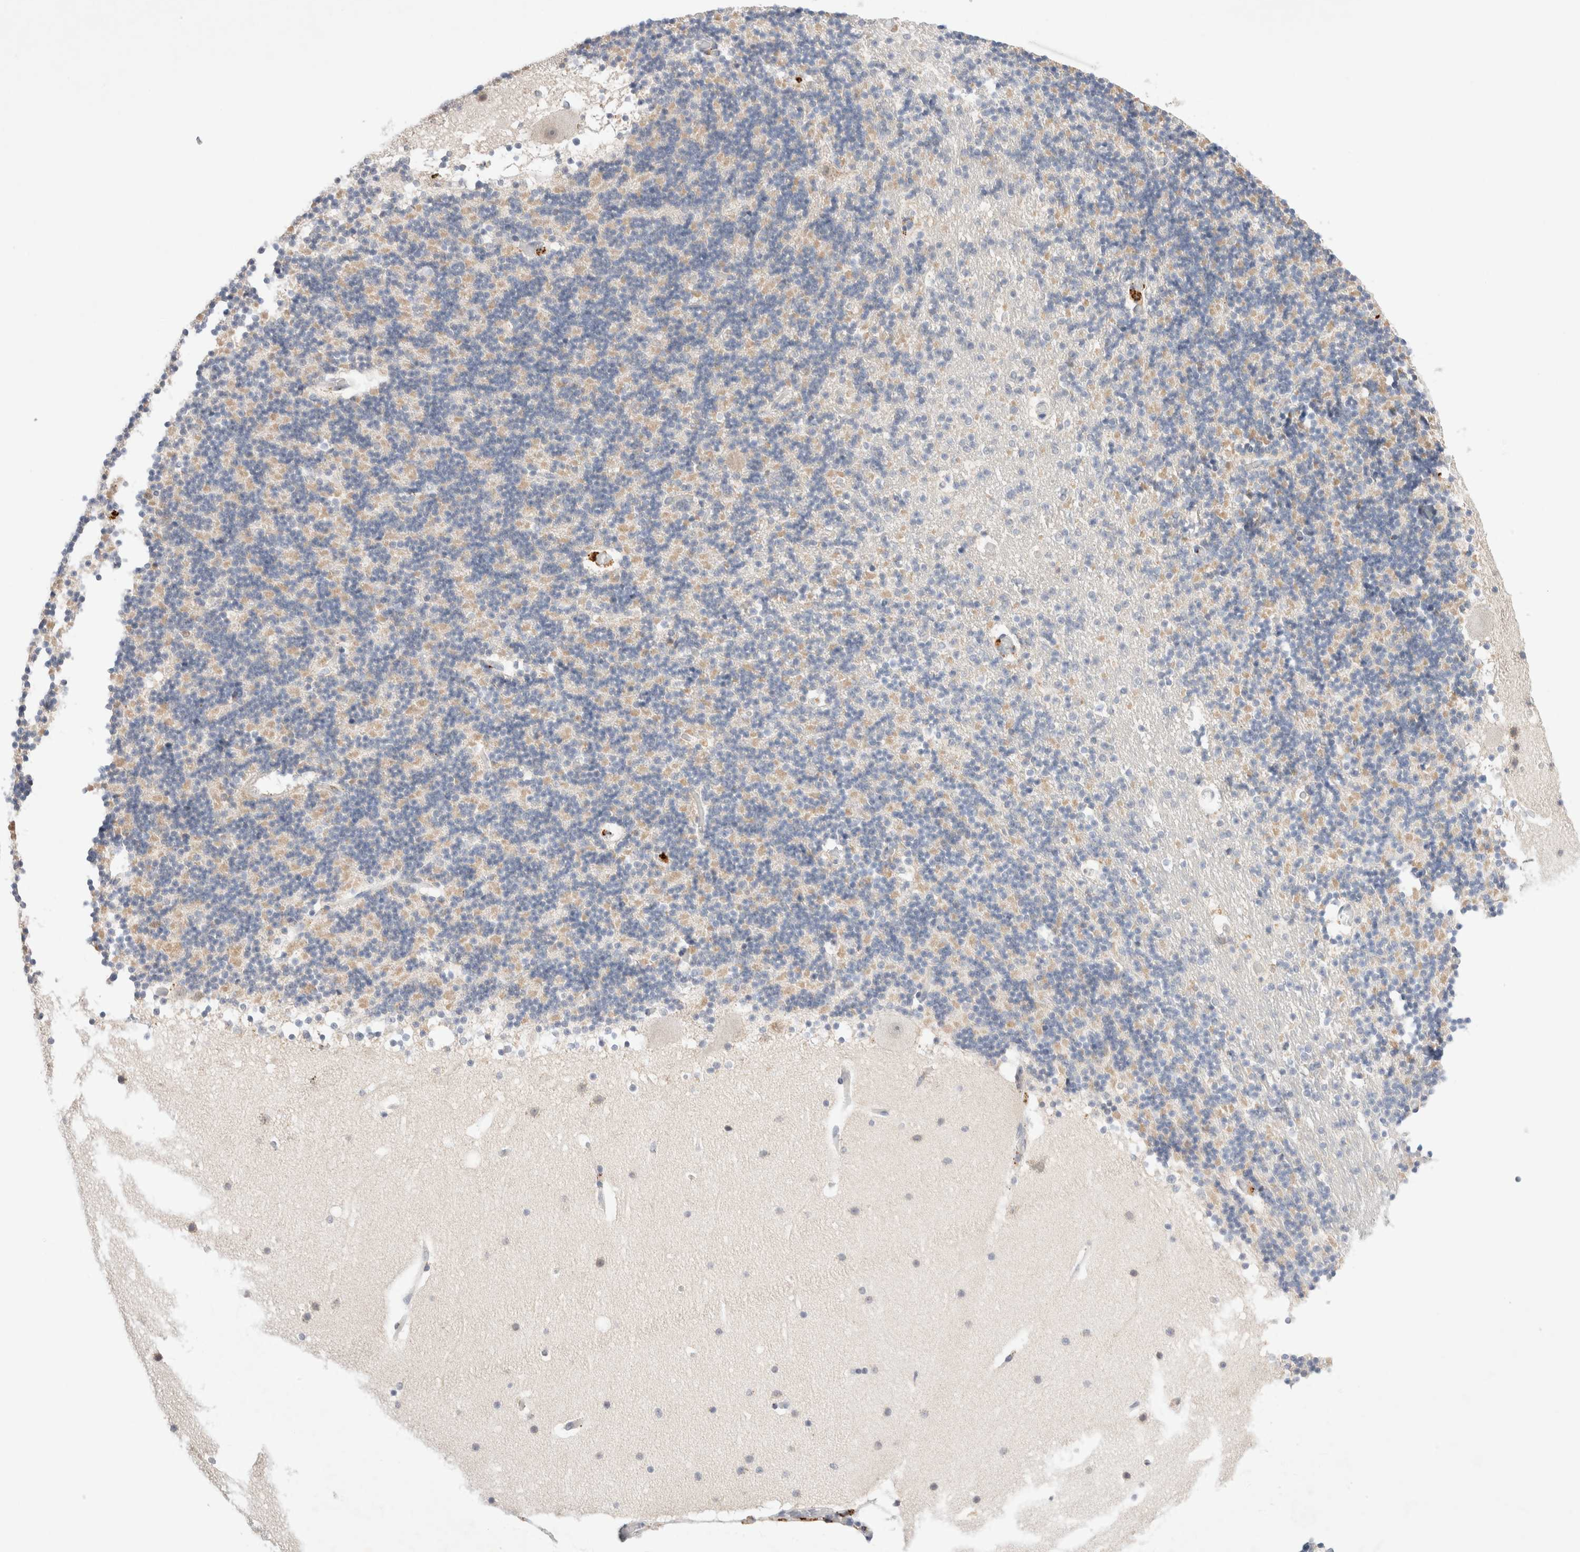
{"staining": {"intensity": "weak", "quantity": "<25%", "location": "cytoplasmic/membranous"}, "tissue": "cerebellum", "cell_type": "Cells in granular layer", "image_type": "normal", "snomed": [{"axis": "morphology", "description": "Normal tissue, NOS"}, {"axis": "topography", "description": "Cerebellum"}], "caption": "IHC histopathology image of normal cerebellum: cerebellum stained with DAB exhibits no significant protein expression in cells in granular layer.", "gene": "SPATA20", "patient": {"sex": "male", "age": 57}}